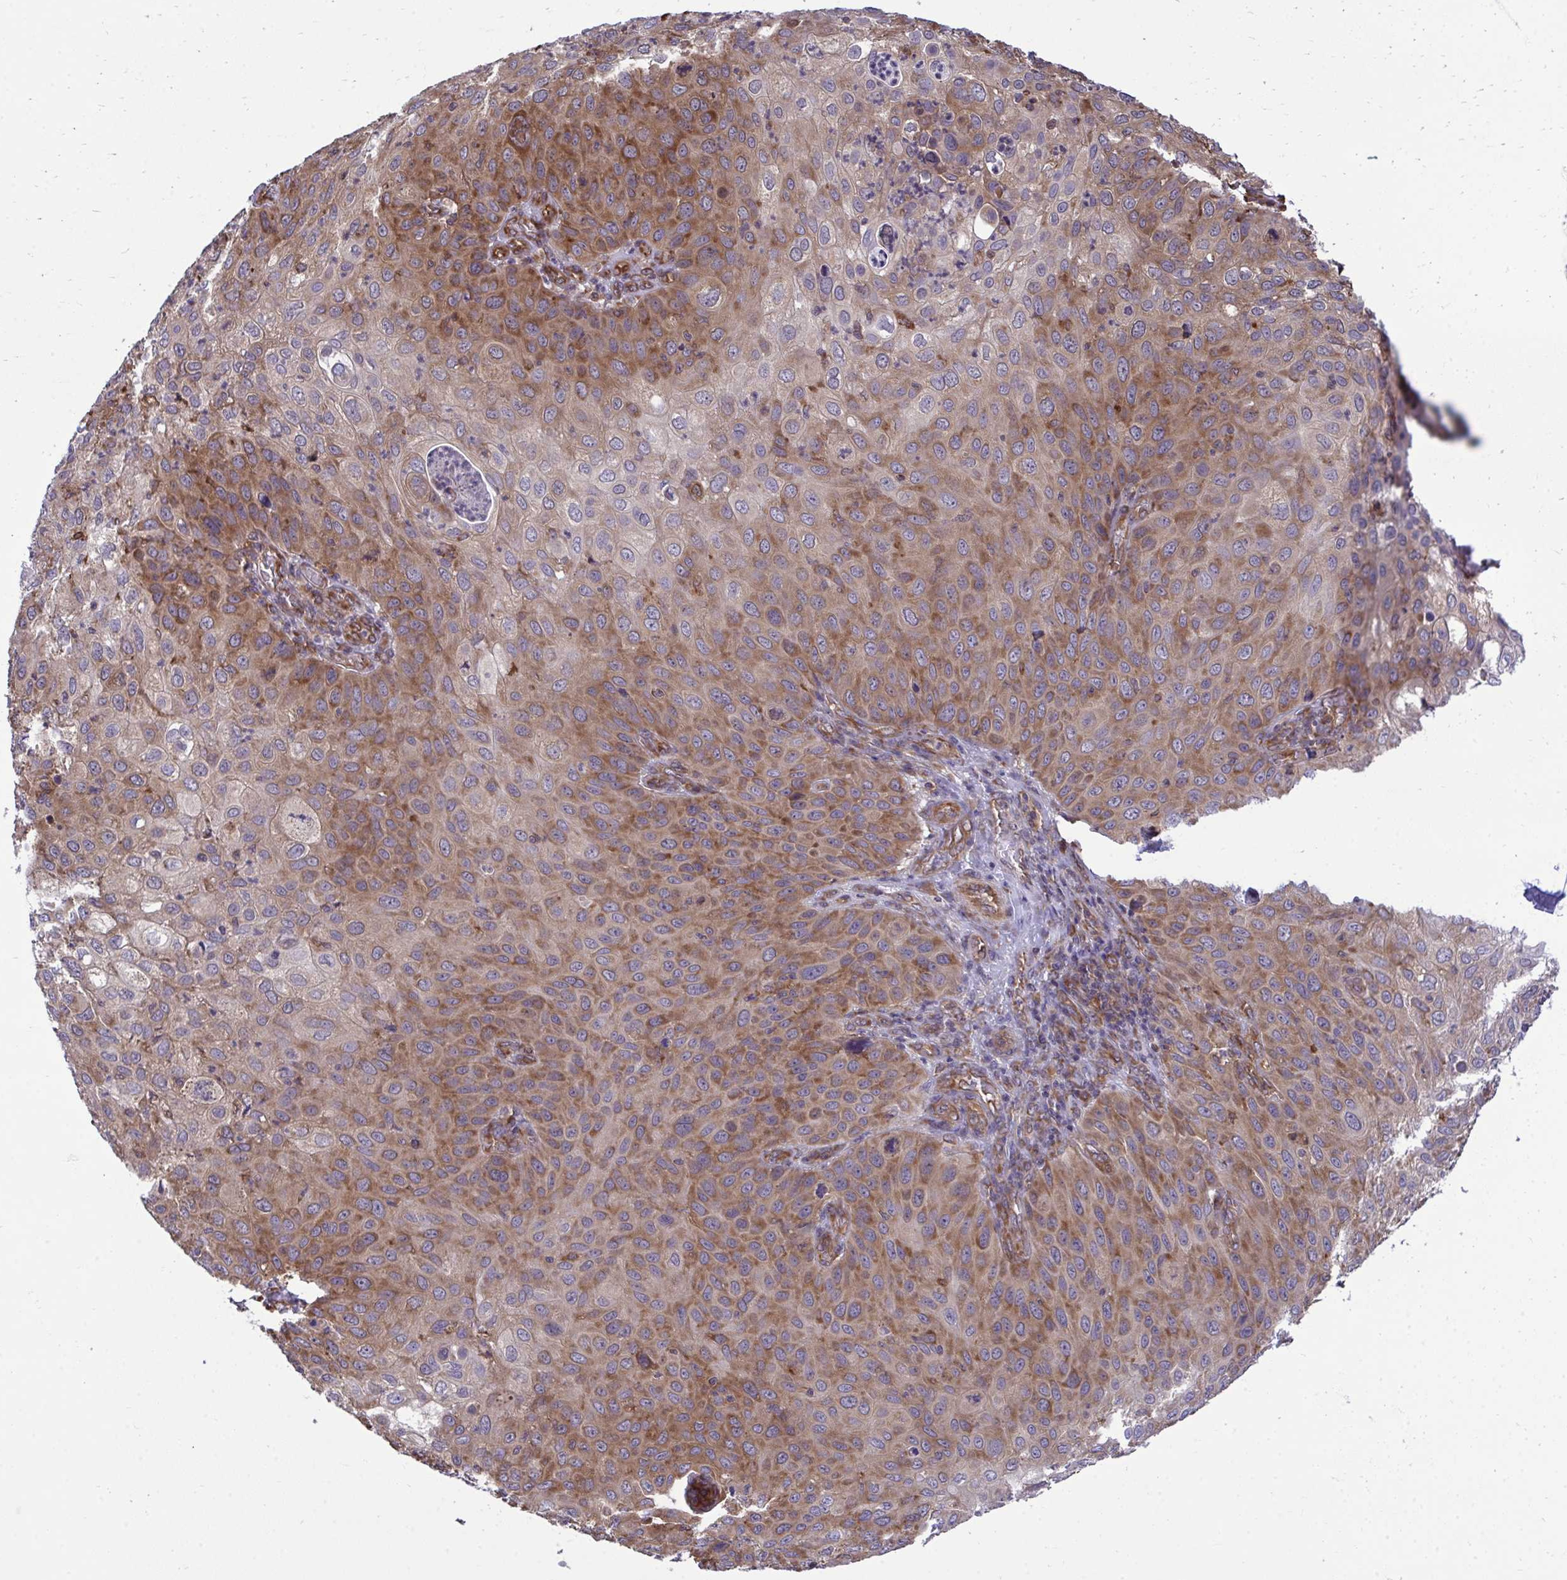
{"staining": {"intensity": "moderate", "quantity": ">75%", "location": "cytoplasmic/membranous"}, "tissue": "skin cancer", "cell_type": "Tumor cells", "image_type": "cancer", "snomed": [{"axis": "morphology", "description": "Squamous cell carcinoma, NOS"}, {"axis": "topography", "description": "Skin"}], "caption": "Immunohistochemistry (IHC) staining of skin cancer, which demonstrates medium levels of moderate cytoplasmic/membranous staining in about >75% of tumor cells indicating moderate cytoplasmic/membranous protein expression. The staining was performed using DAB (3,3'-diaminobenzidine) (brown) for protein detection and nuclei were counterstained in hematoxylin (blue).", "gene": "RPS15", "patient": {"sex": "male", "age": 87}}